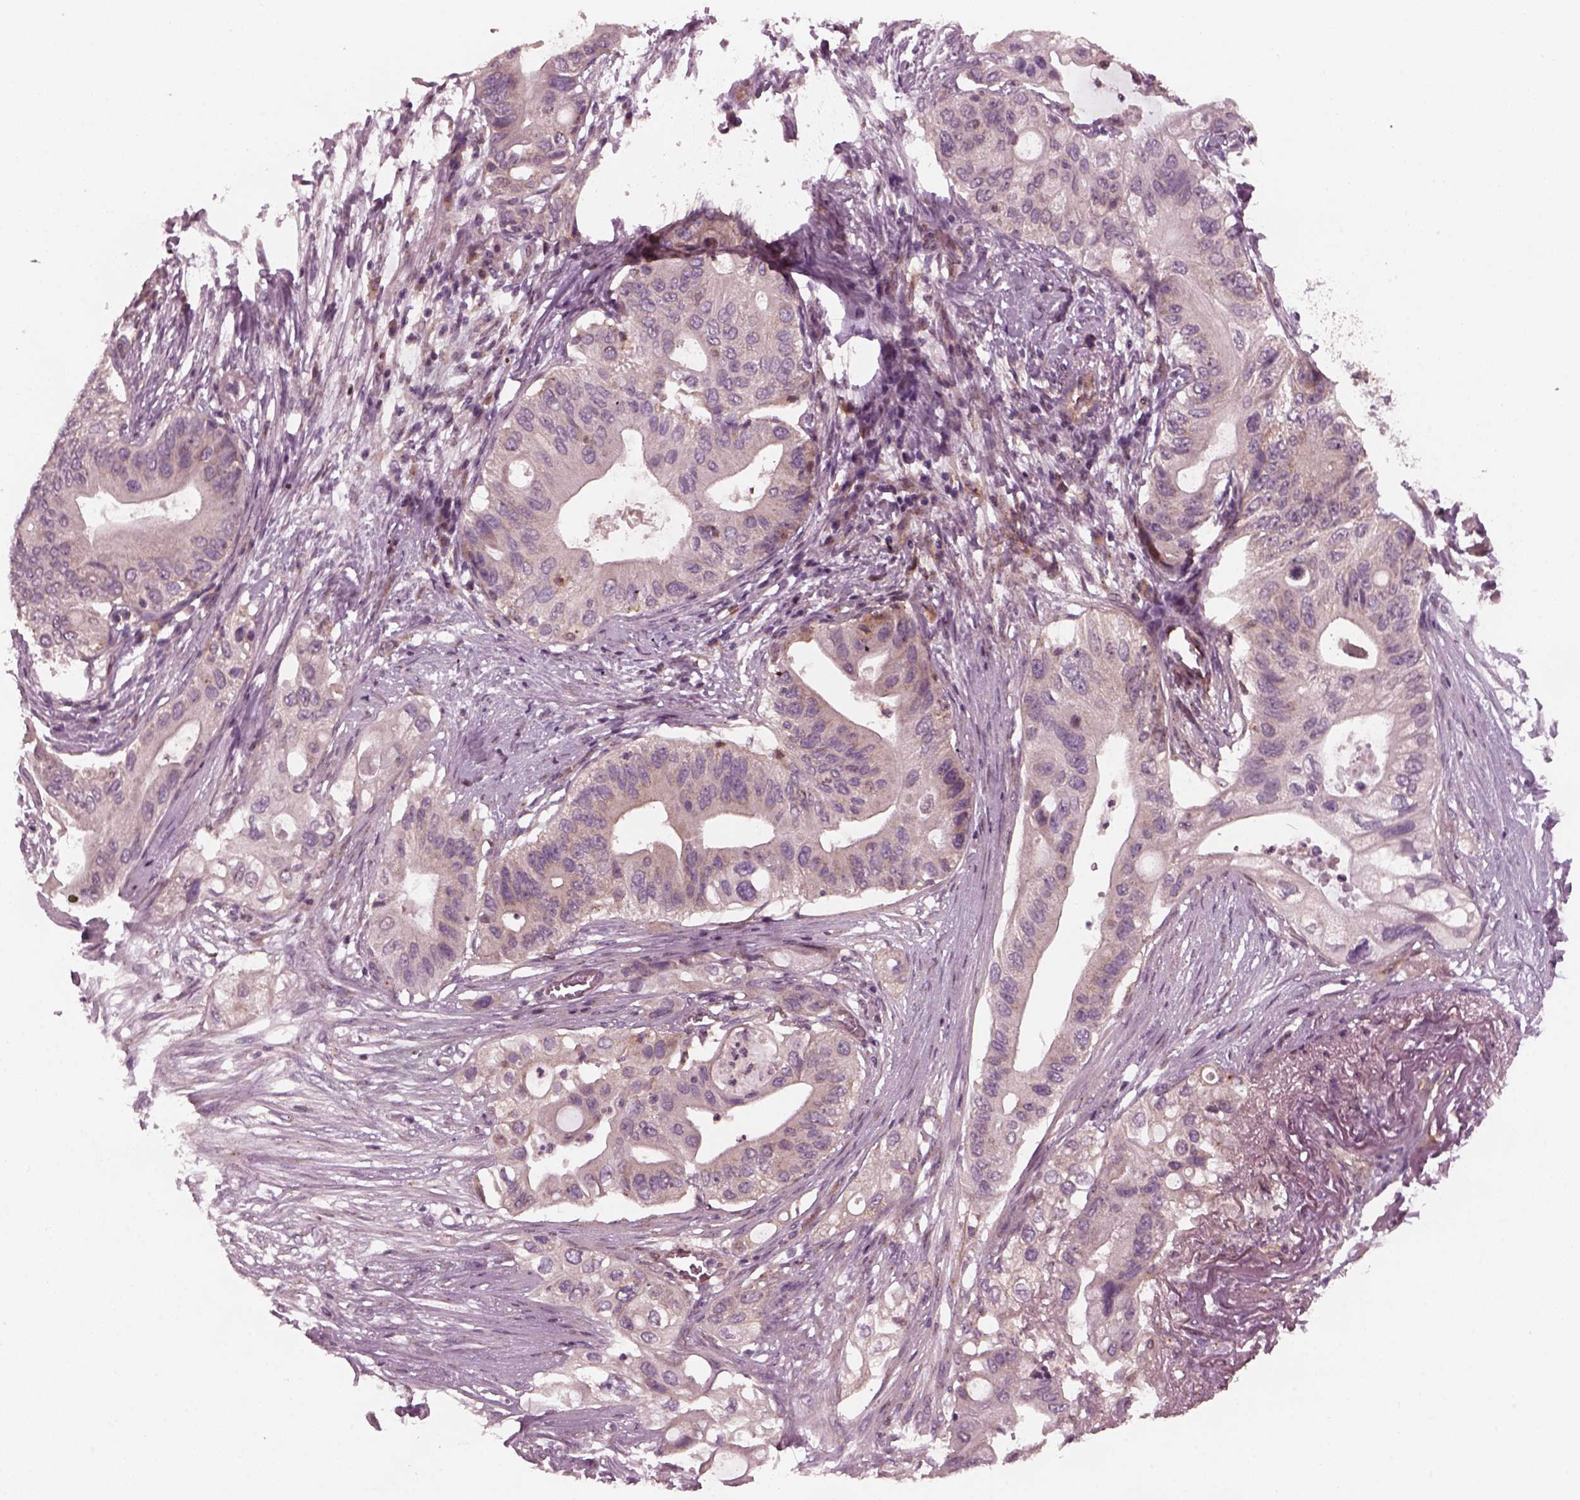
{"staining": {"intensity": "negative", "quantity": "none", "location": "none"}, "tissue": "pancreatic cancer", "cell_type": "Tumor cells", "image_type": "cancer", "snomed": [{"axis": "morphology", "description": "Adenocarcinoma, NOS"}, {"axis": "topography", "description": "Pancreas"}], "caption": "High power microscopy micrograph of an immunohistochemistry (IHC) photomicrograph of pancreatic cancer, revealing no significant positivity in tumor cells.", "gene": "TUBG1", "patient": {"sex": "female", "age": 72}}